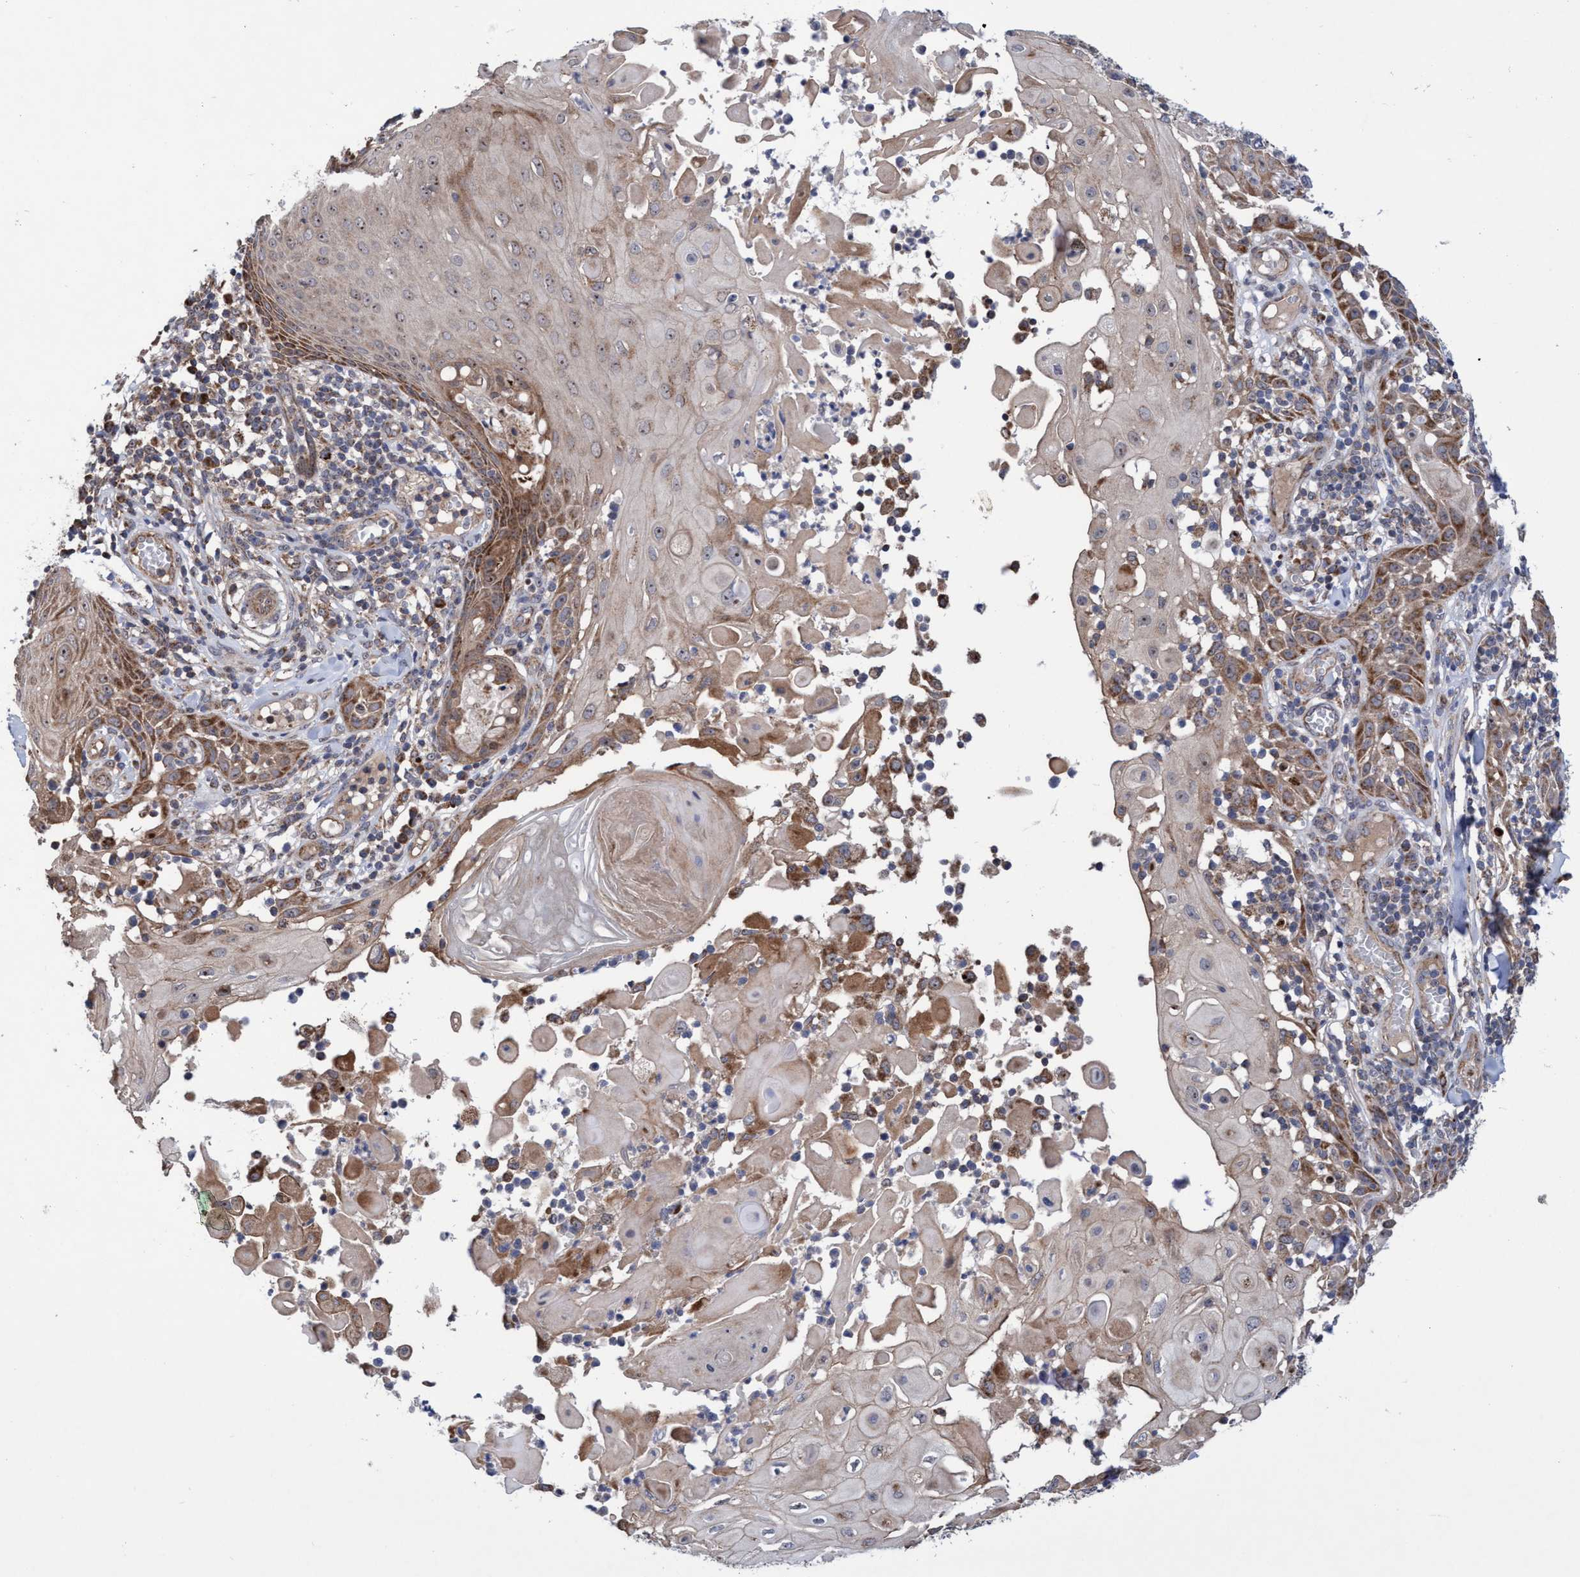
{"staining": {"intensity": "moderate", "quantity": ">75%", "location": "cytoplasmic/membranous"}, "tissue": "skin cancer", "cell_type": "Tumor cells", "image_type": "cancer", "snomed": [{"axis": "morphology", "description": "Squamous cell carcinoma, NOS"}, {"axis": "topography", "description": "Skin"}], "caption": "Immunohistochemical staining of skin cancer demonstrates medium levels of moderate cytoplasmic/membranous staining in about >75% of tumor cells.", "gene": "P2RY14", "patient": {"sex": "male", "age": 24}}